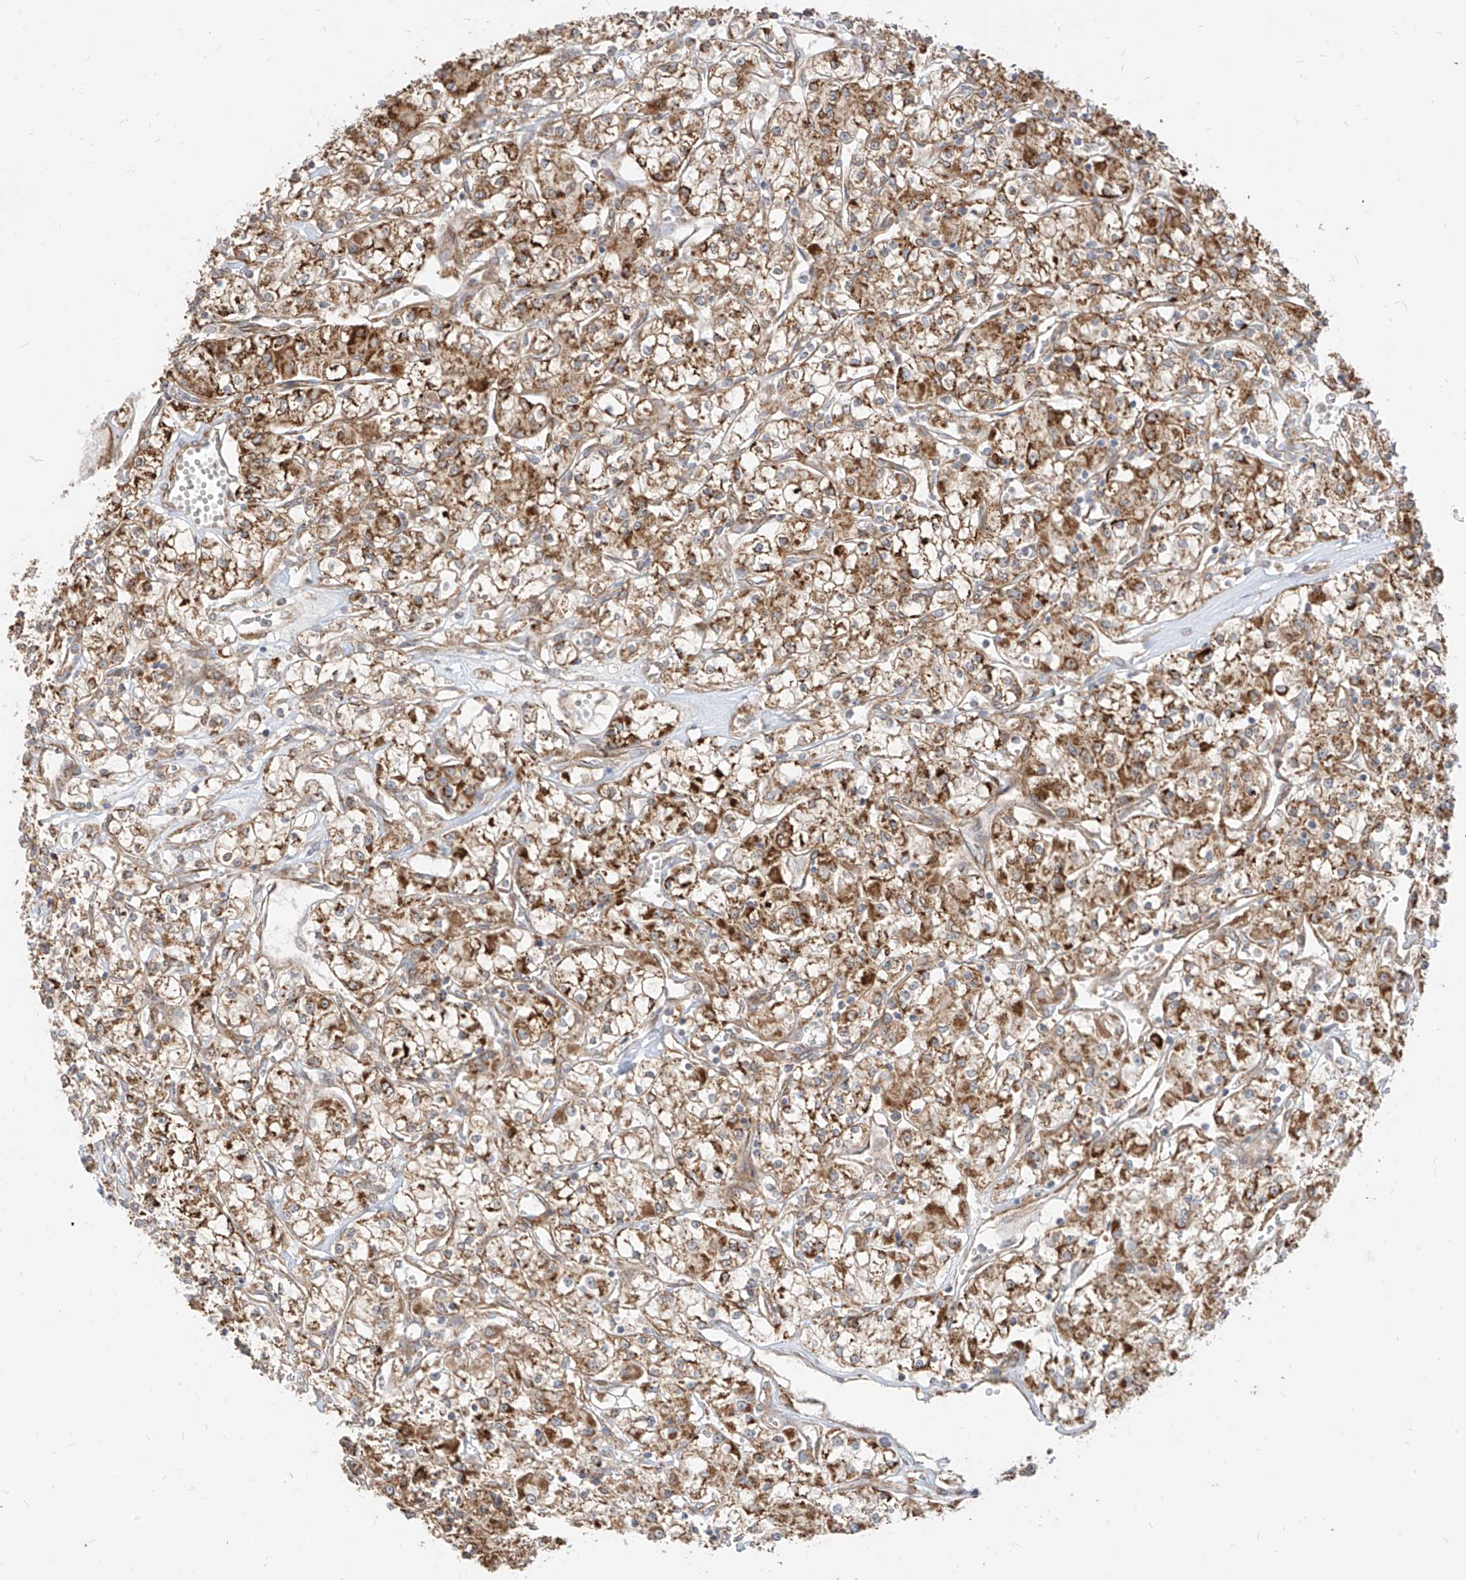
{"staining": {"intensity": "strong", "quantity": ">75%", "location": "cytoplasmic/membranous"}, "tissue": "renal cancer", "cell_type": "Tumor cells", "image_type": "cancer", "snomed": [{"axis": "morphology", "description": "Adenocarcinoma, NOS"}, {"axis": "topography", "description": "Kidney"}], "caption": "High-power microscopy captured an immunohistochemistry (IHC) histopathology image of renal adenocarcinoma, revealing strong cytoplasmic/membranous staining in about >75% of tumor cells.", "gene": "PLCL1", "patient": {"sex": "female", "age": 59}}